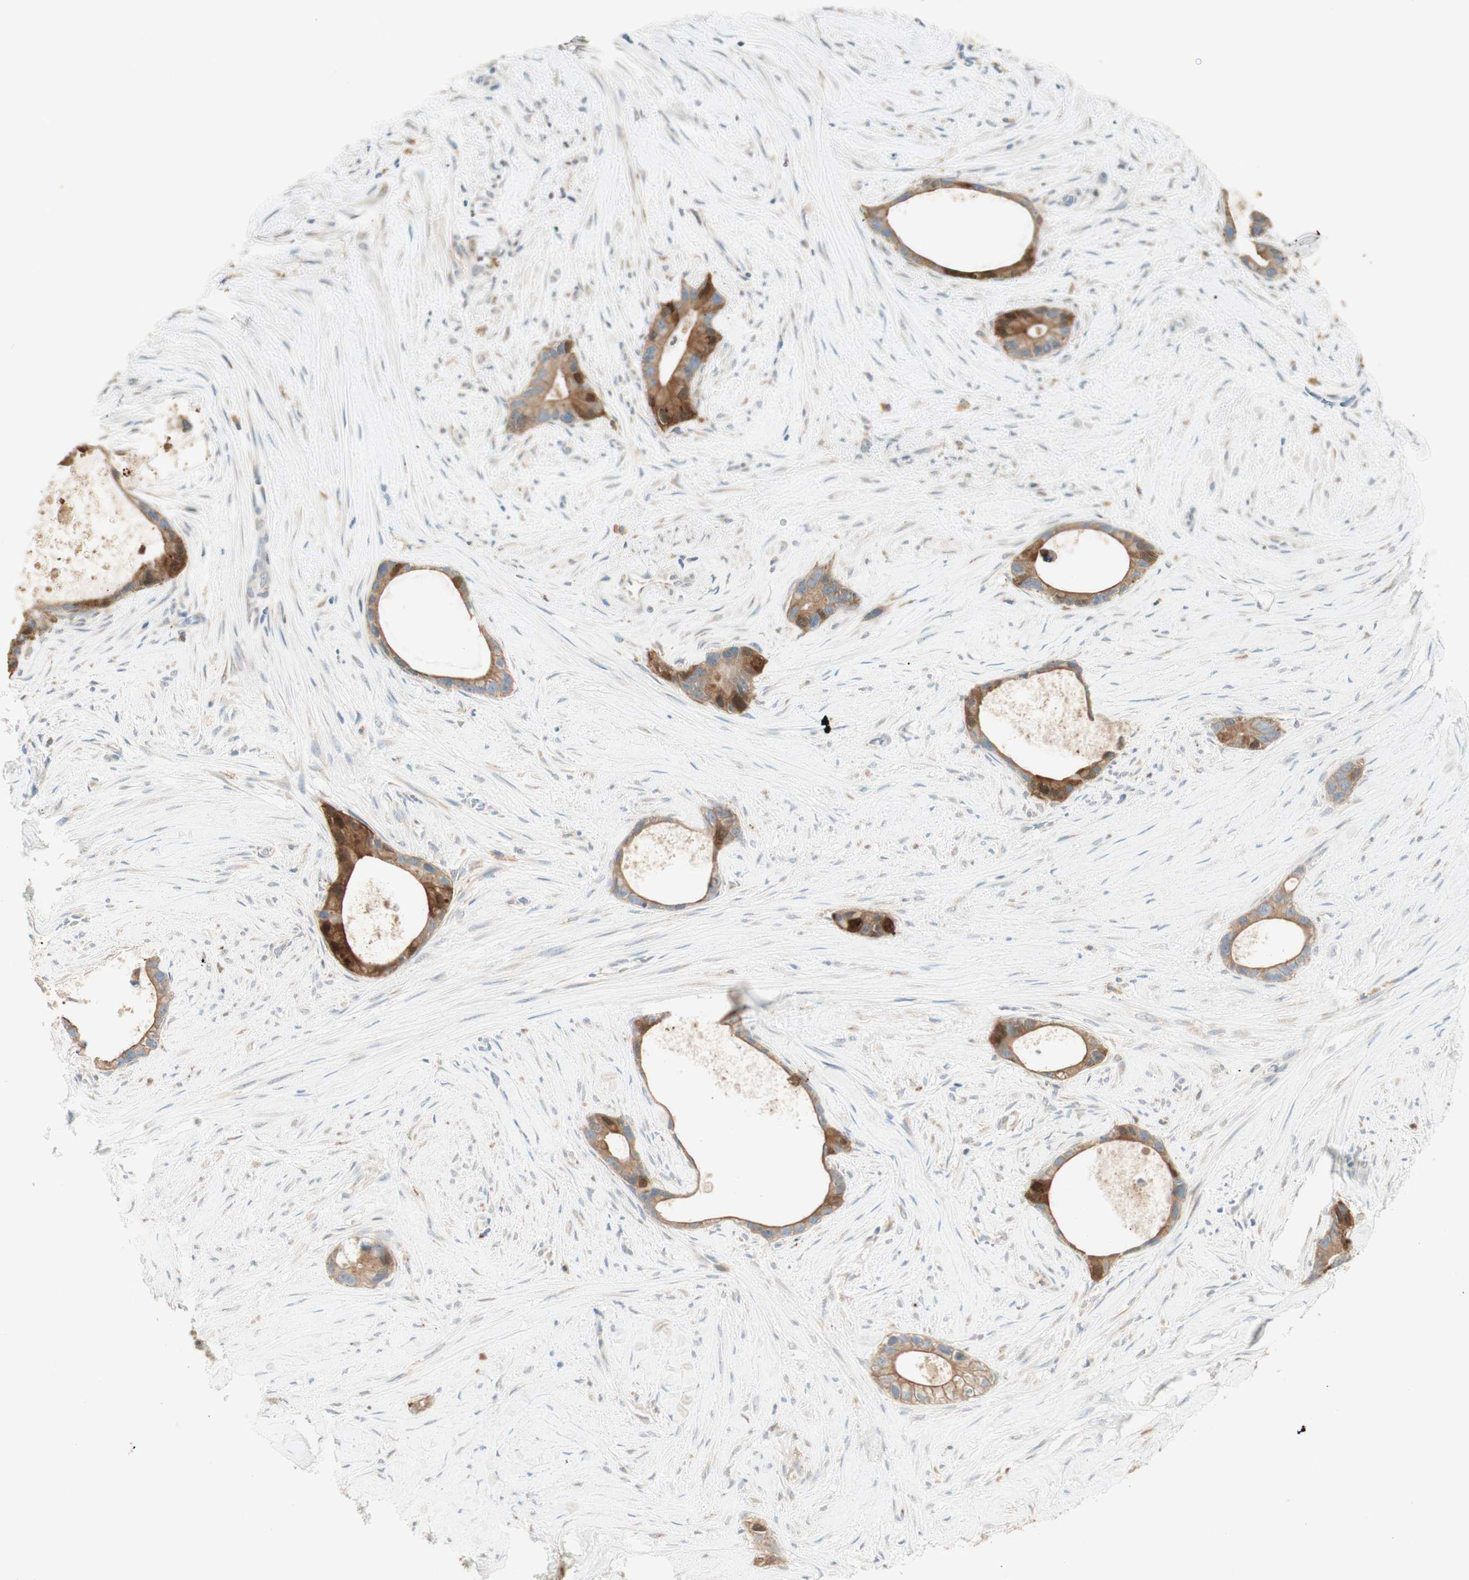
{"staining": {"intensity": "moderate", "quantity": ">75%", "location": "cytoplasmic/membranous"}, "tissue": "liver cancer", "cell_type": "Tumor cells", "image_type": "cancer", "snomed": [{"axis": "morphology", "description": "Cholangiocarcinoma"}, {"axis": "topography", "description": "Liver"}], "caption": "Immunohistochemistry of liver cancer exhibits medium levels of moderate cytoplasmic/membranous positivity in about >75% of tumor cells. (IHC, brightfield microscopy, high magnification).", "gene": "CLCN2", "patient": {"sex": "female", "age": 55}}